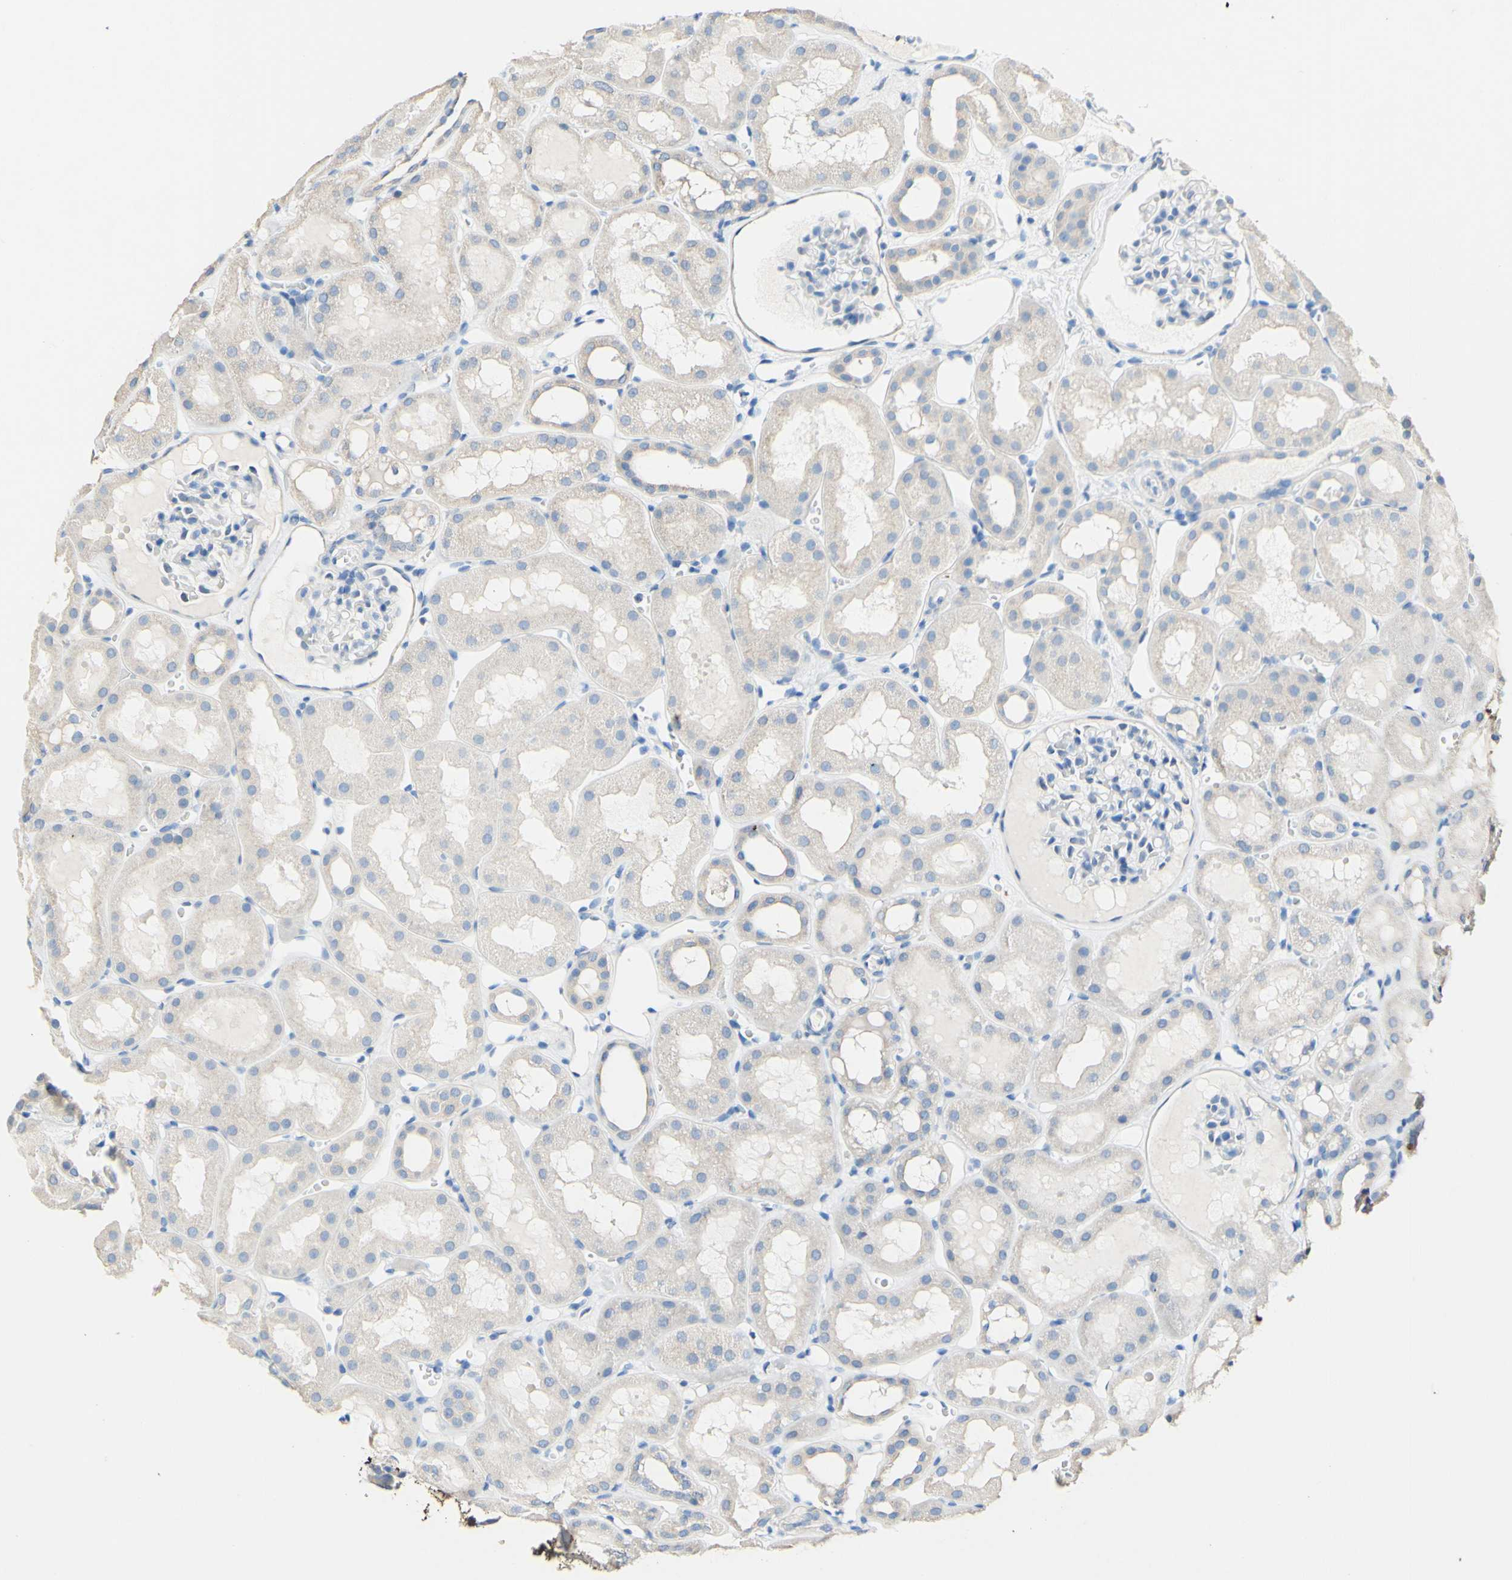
{"staining": {"intensity": "negative", "quantity": "none", "location": "none"}, "tissue": "kidney", "cell_type": "Cells in glomeruli", "image_type": "normal", "snomed": [{"axis": "morphology", "description": "Normal tissue, NOS"}, {"axis": "topography", "description": "Kidney"}, {"axis": "topography", "description": "Urinary bladder"}], "caption": "High power microscopy image of an IHC histopathology image of normal kidney, revealing no significant staining in cells in glomeruli.", "gene": "DSC2", "patient": {"sex": "male", "age": 16}}